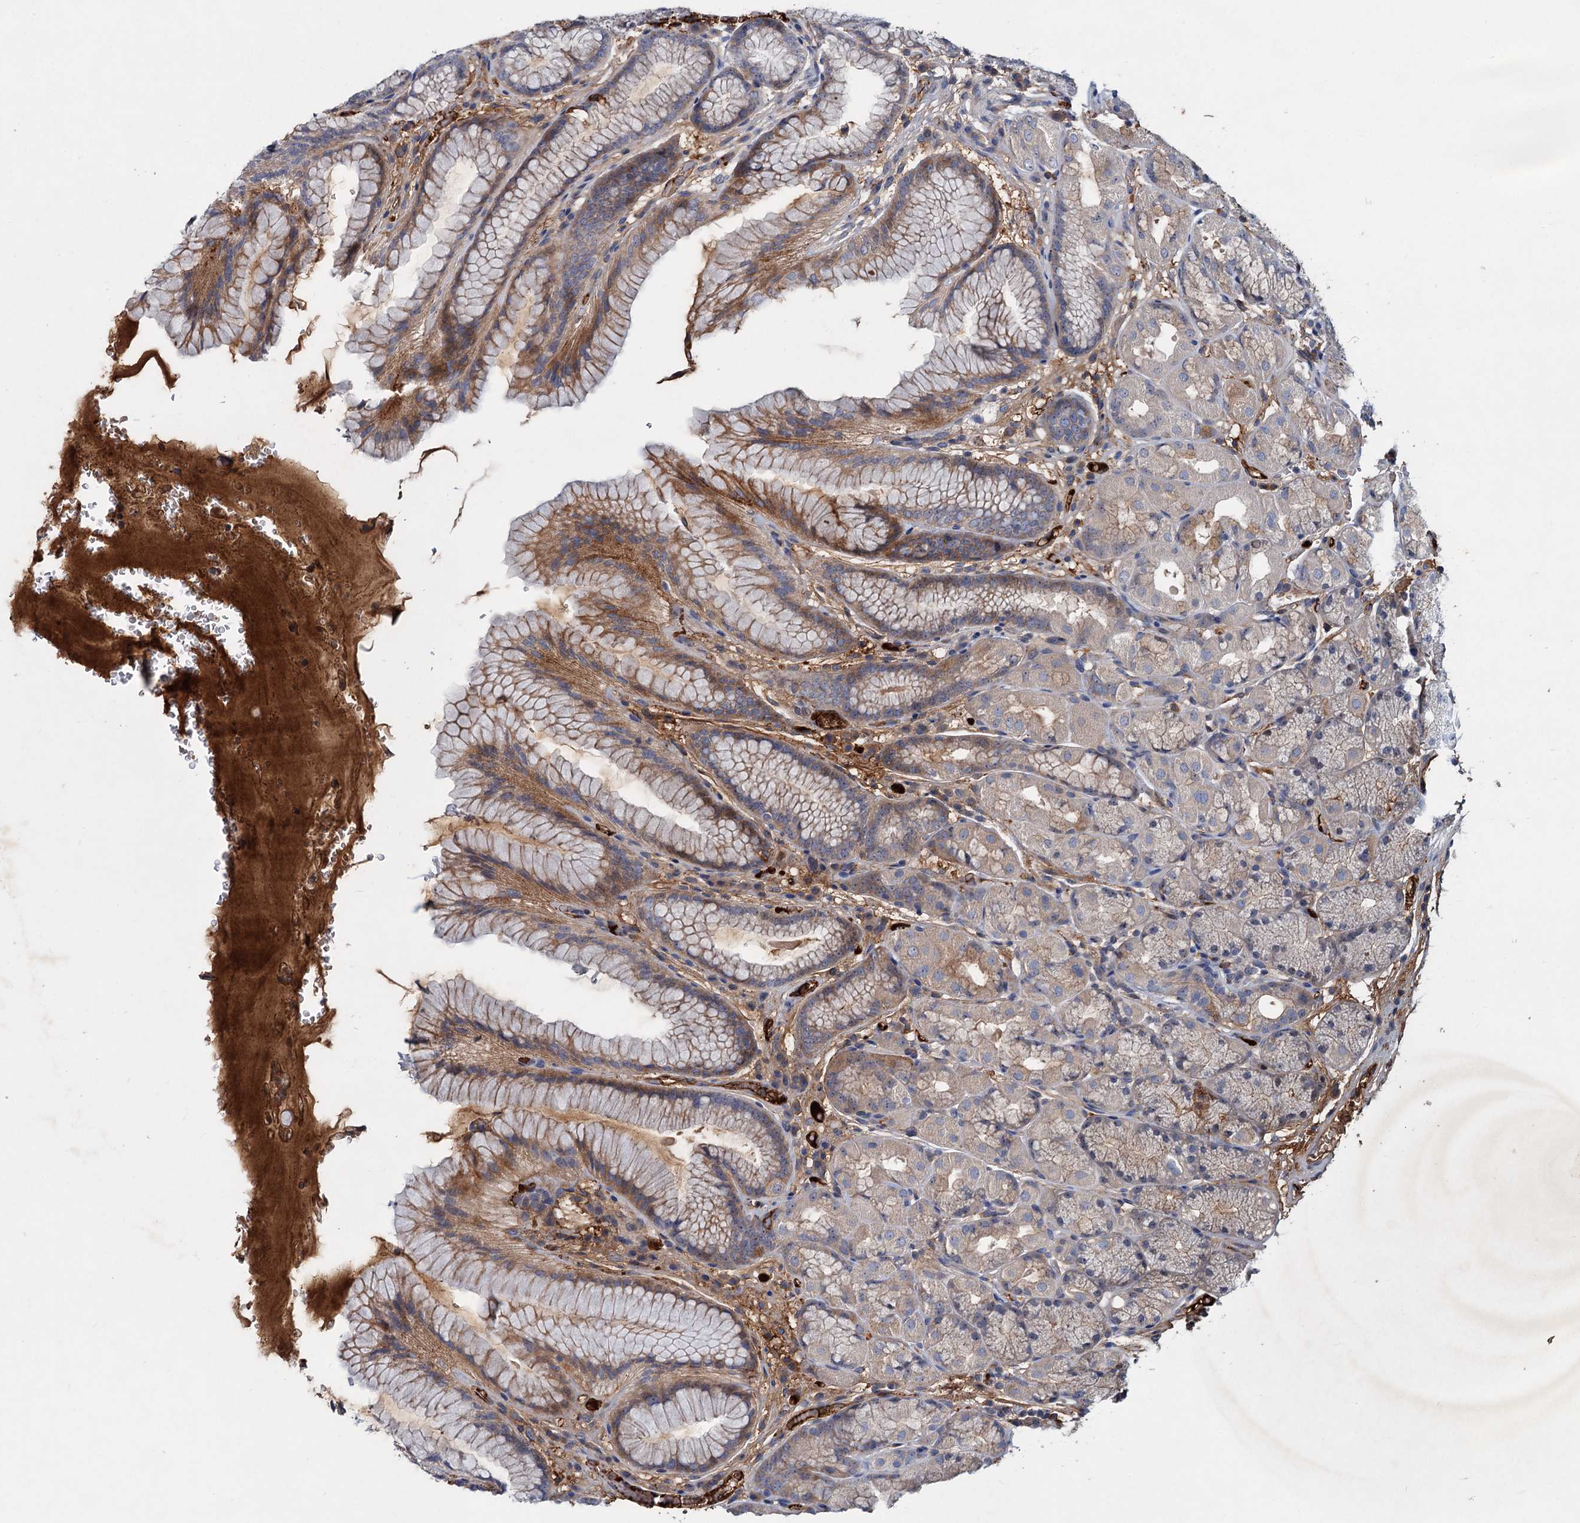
{"staining": {"intensity": "moderate", "quantity": "25%-75%", "location": "cytoplasmic/membranous,nuclear"}, "tissue": "stomach", "cell_type": "Glandular cells", "image_type": "normal", "snomed": [{"axis": "morphology", "description": "Normal tissue, NOS"}, {"axis": "topography", "description": "Stomach"}], "caption": "Protein expression by immunohistochemistry (IHC) reveals moderate cytoplasmic/membranous,nuclear staining in about 25%-75% of glandular cells in normal stomach.", "gene": "CHRD", "patient": {"sex": "male", "age": 63}}